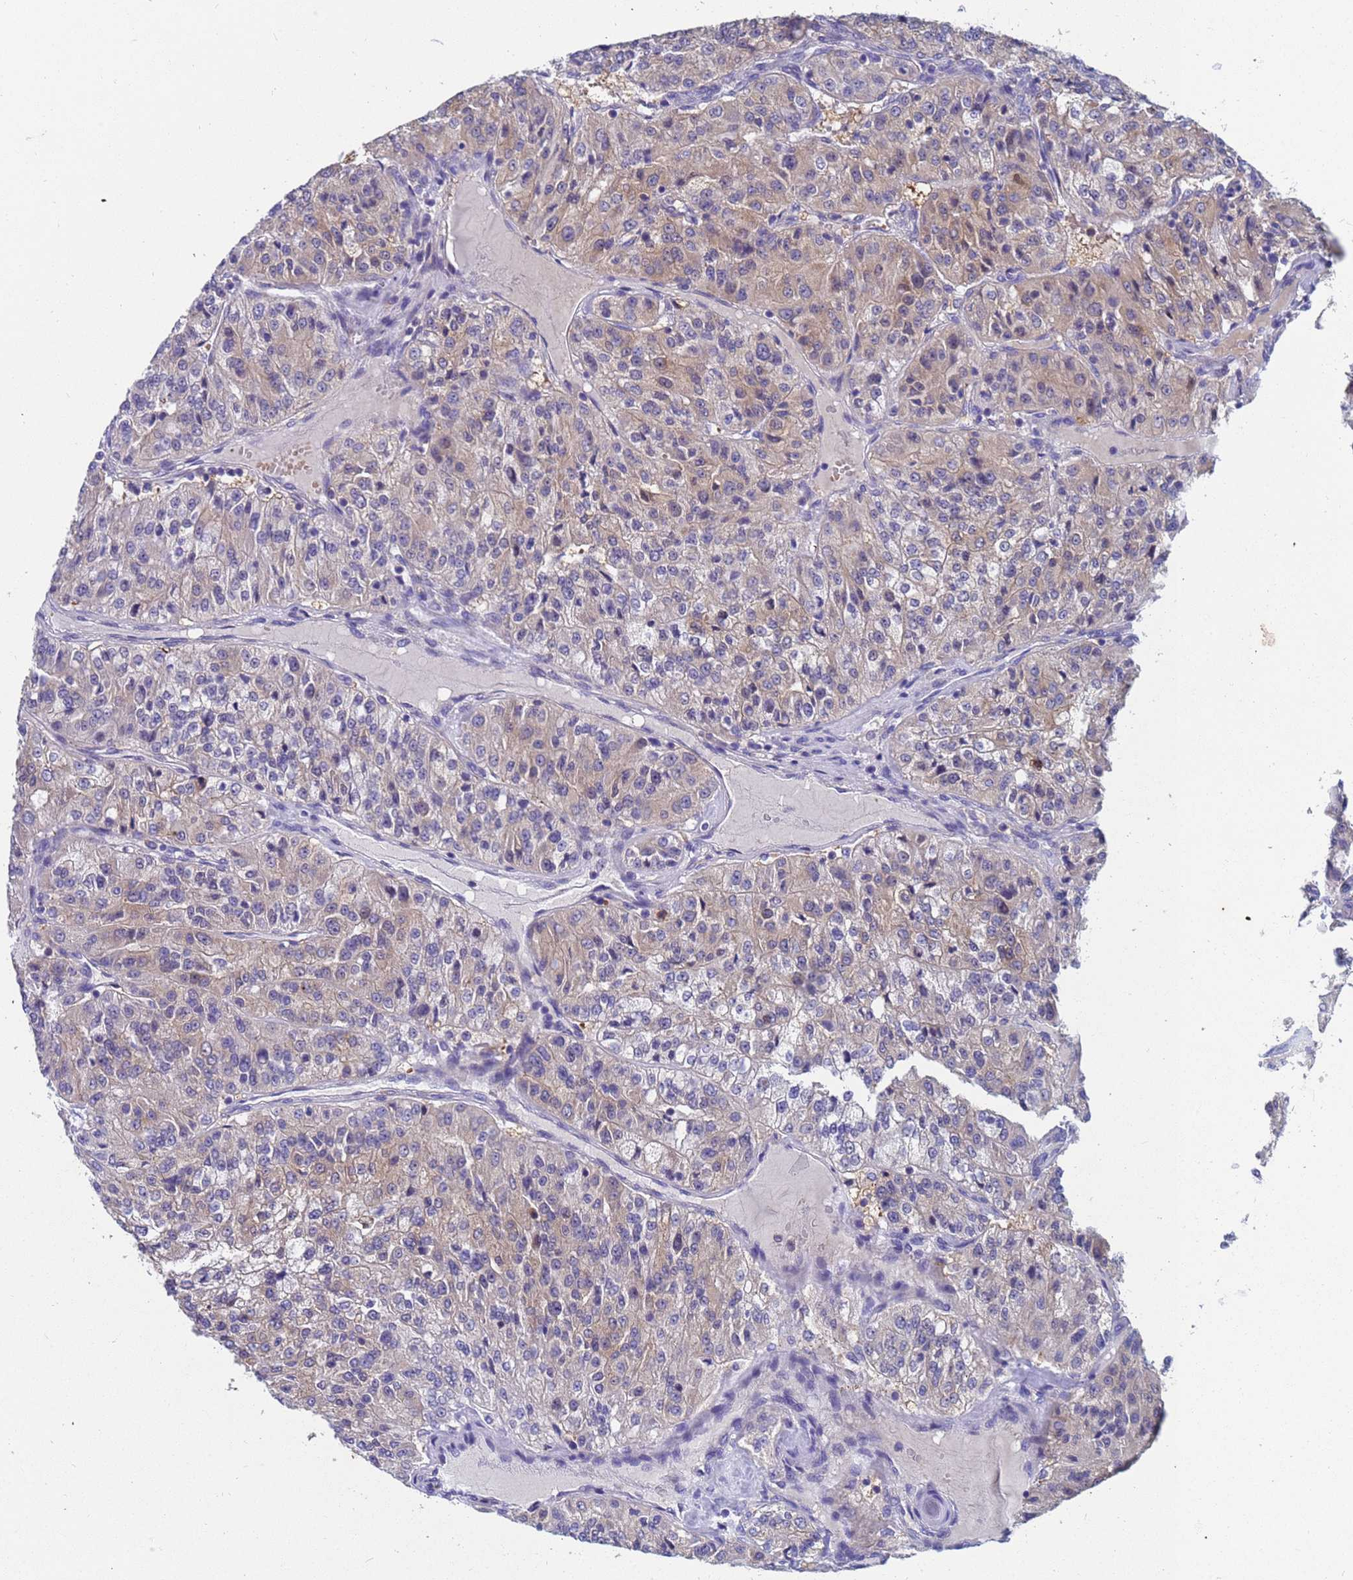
{"staining": {"intensity": "weak", "quantity": "25%-75%", "location": "cytoplasmic/membranous"}, "tissue": "renal cancer", "cell_type": "Tumor cells", "image_type": "cancer", "snomed": [{"axis": "morphology", "description": "Adenocarcinoma, NOS"}, {"axis": "topography", "description": "Kidney"}], "caption": "Protein staining reveals weak cytoplasmic/membranous staining in about 25%-75% of tumor cells in renal cancer.", "gene": "TTLL11", "patient": {"sex": "female", "age": 63}}